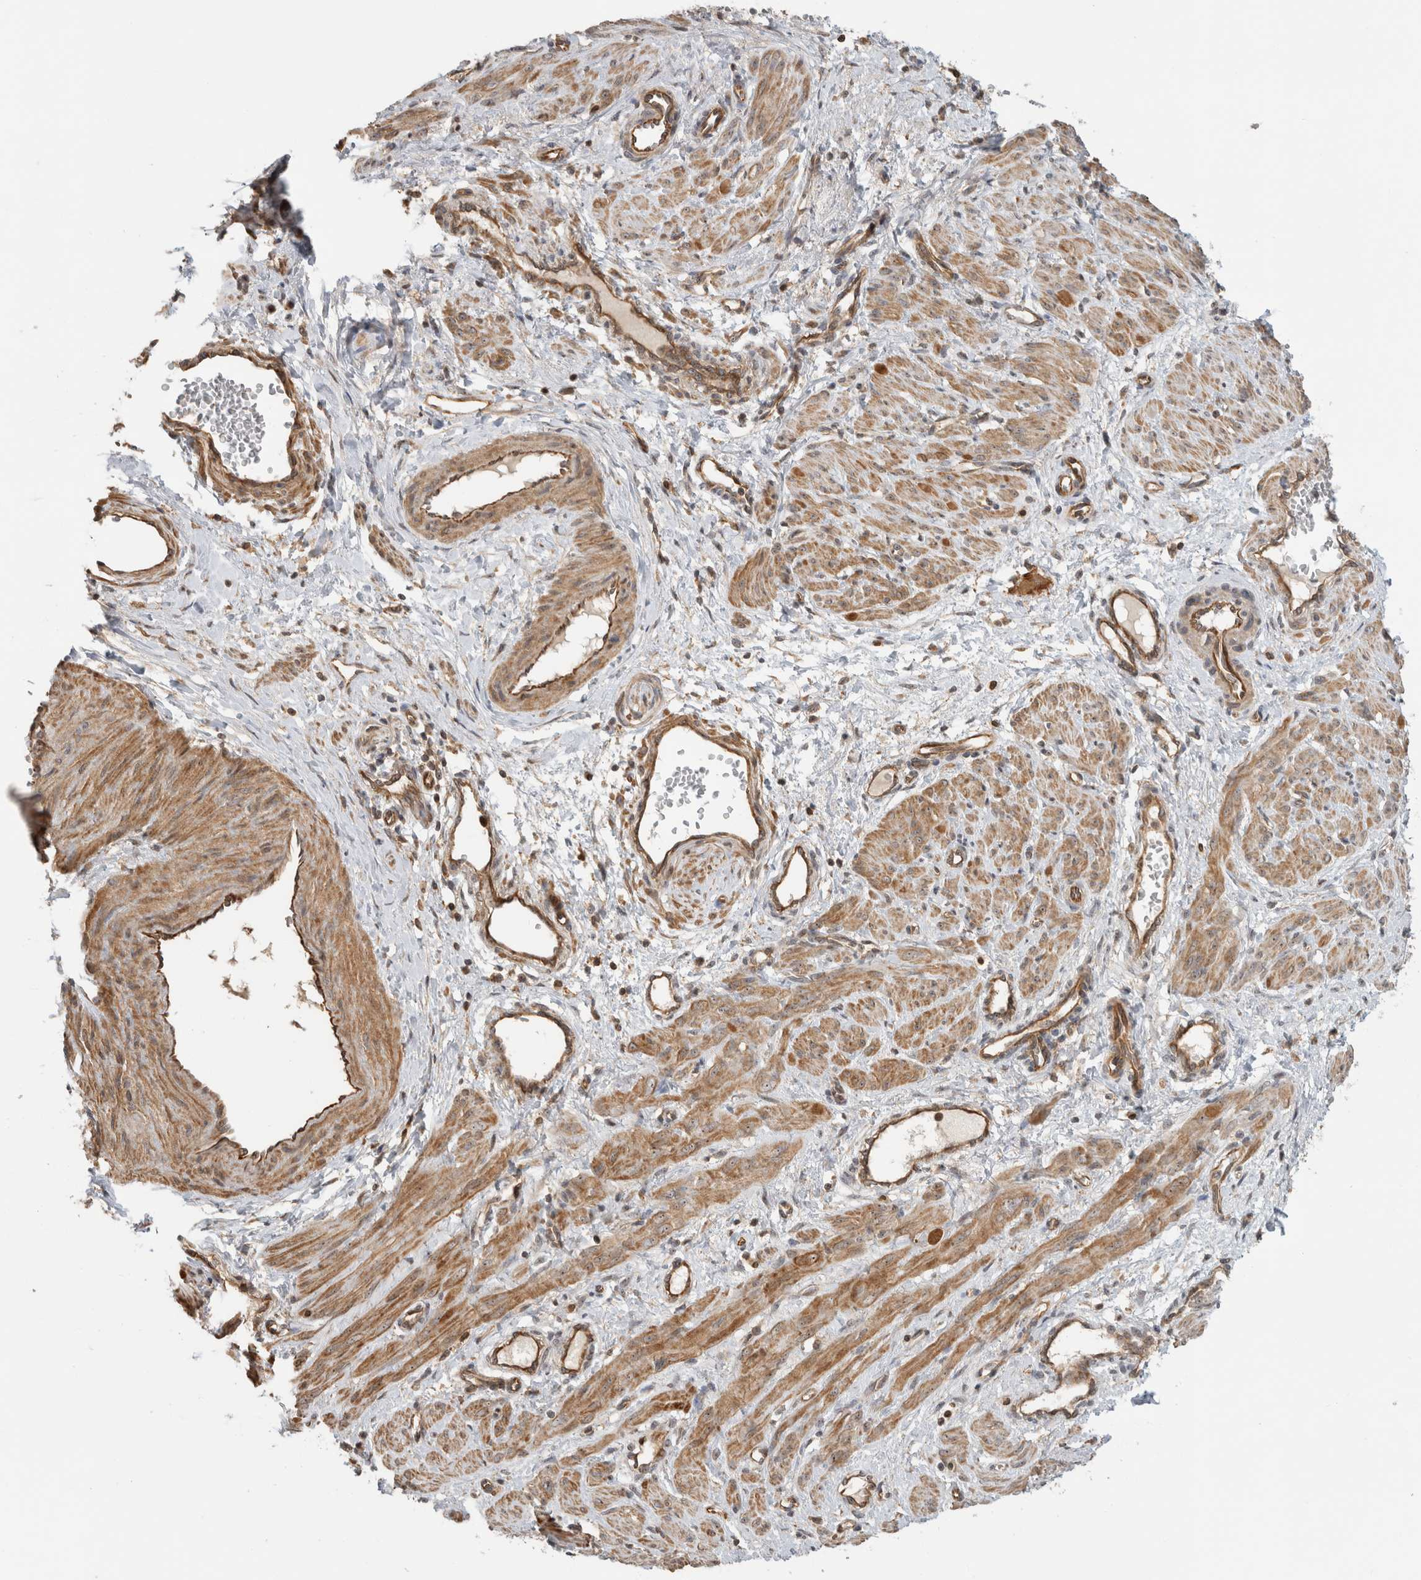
{"staining": {"intensity": "moderate", "quantity": ">75%", "location": "cytoplasmic/membranous"}, "tissue": "smooth muscle", "cell_type": "Smooth muscle cells", "image_type": "normal", "snomed": [{"axis": "morphology", "description": "Normal tissue, NOS"}, {"axis": "topography", "description": "Endometrium"}], "caption": "This micrograph reveals unremarkable smooth muscle stained with IHC to label a protein in brown. The cytoplasmic/membranous of smooth muscle cells show moderate positivity for the protein. Nuclei are counter-stained blue.", "gene": "WASF2", "patient": {"sex": "female", "age": 33}}